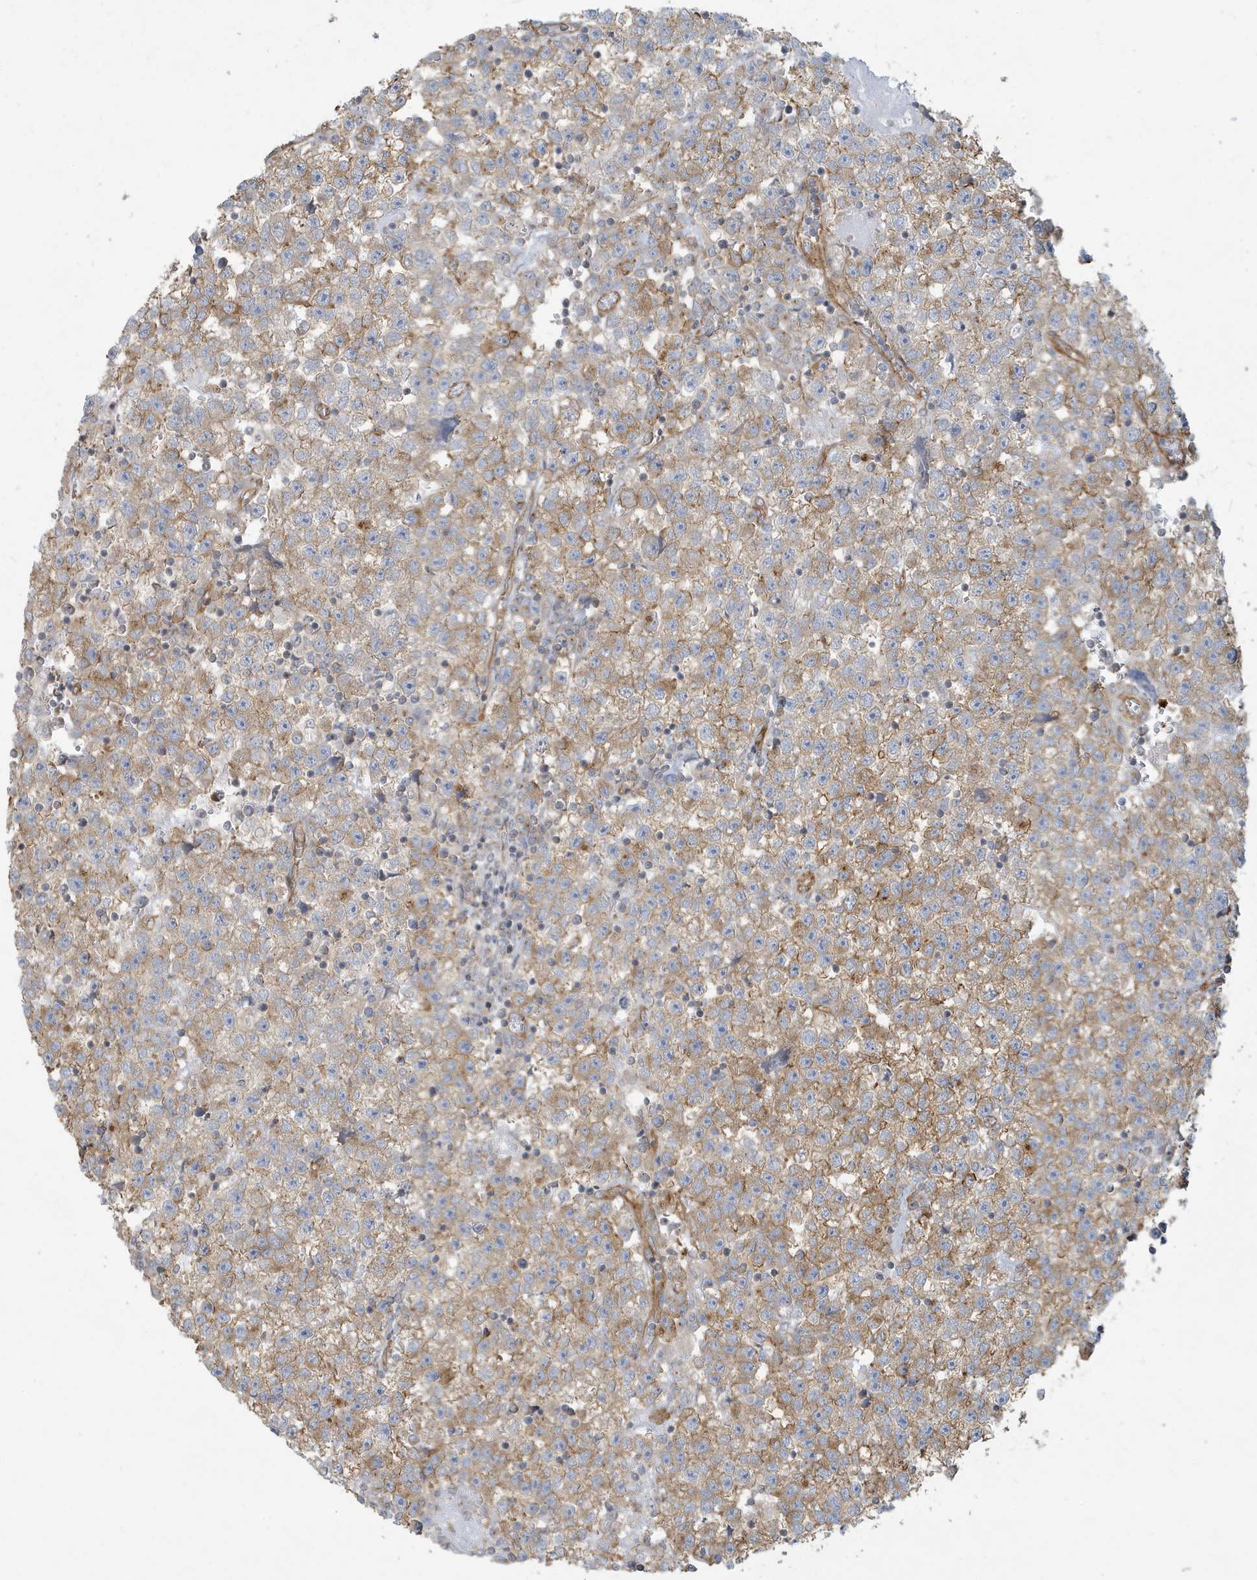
{"staining": {"intensity": "moderate", "quantity": "25%-75%", "location": "cytoplasmic/membranous"}, "tissue": "testis cancer", "cell_type": "Tumor cells", "image_type": "cancer", "snomed": [{"axis": "morphology", "description": "Seminoma, NOS"}, {"axis": "topography", "description": "Testis"}], "caption": "Testis cancer stained with a protein marker shows moderate staining in tumor cells.", "gene": "ATP23", "patient": {"sex": "male", "age": 22}}